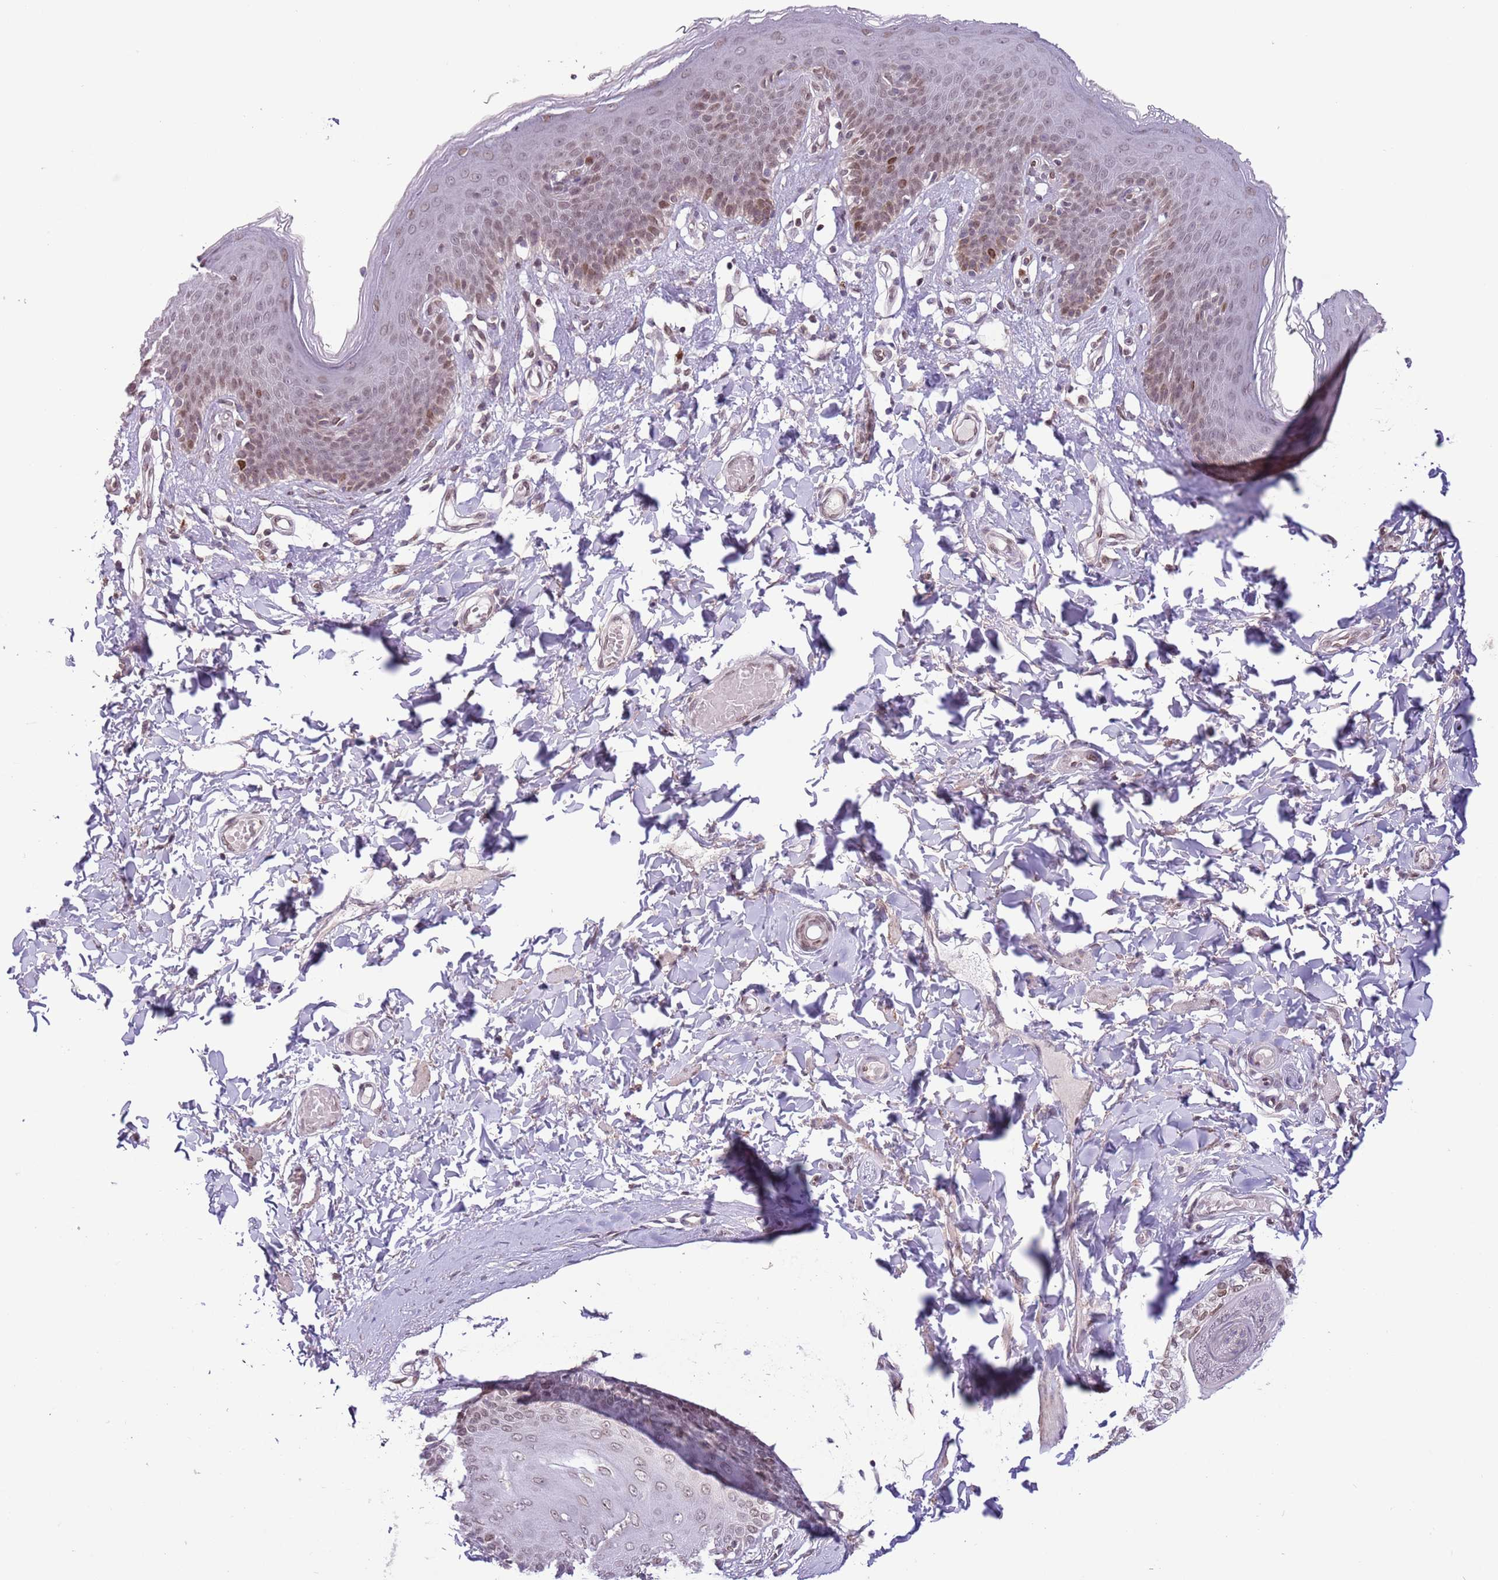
{"staining": {"intensity": "moderate", "quantity": "25%-75%", "location": "nuclear"}, "tissue": "skin", "cell_type": "Epidermal cells", "image_type": "normal", "snomed": [{"axis": "morphology", "description": "Normal tissue, NOS"}, {"axis": "topography", "description": "Vulva"}], "caption": "An image of human skin stained for a protein reveals moderate nuclear brown staining in epidermal cells. (brown staining indicates protein expression, while blue staining denotes nuclei).", "gene": "ZGLP1", "patient": {"sex": "female", "age": 66}}